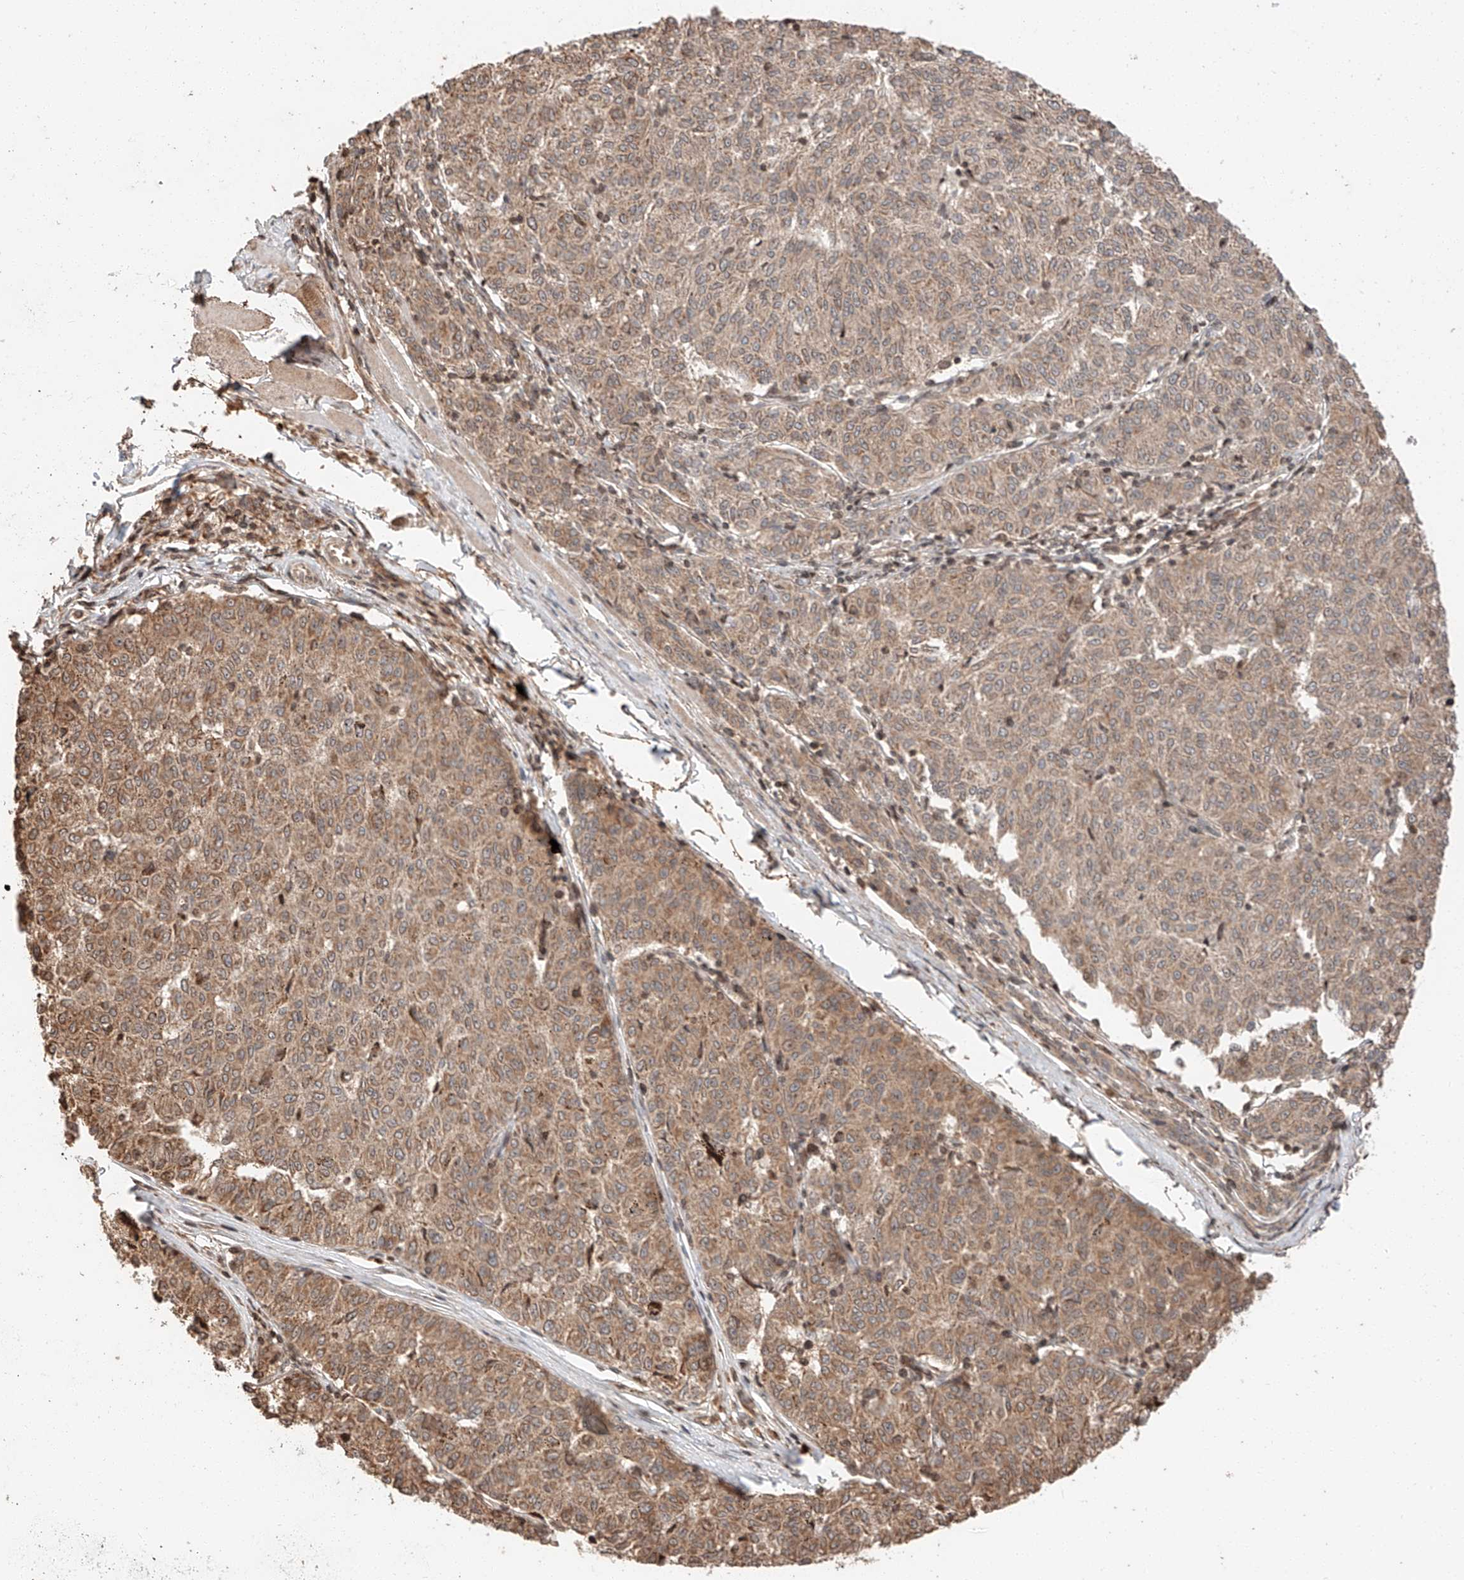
{"staining": {"intensity": "moderate", "quantity": ">75%", "location": "cytoplasmic/membranous"}, "tissue": "melanoma", "cell_type": "Tumor cells", "image_type": "cancer", "snomed": [{"axis": "morphology", "description": "Malignant melanoma, NOS"}, {"axis": "topography", "description": "Skin"}], "caption": "Immunohistochemistry (IHC) of human malignant melanoma shows medium levels of moderate cytoplasmic/membranous positivity in about >75% of tumor cells.", "gene": "ARHGAP33", "patient": {"sex": "female", "age": 72}}